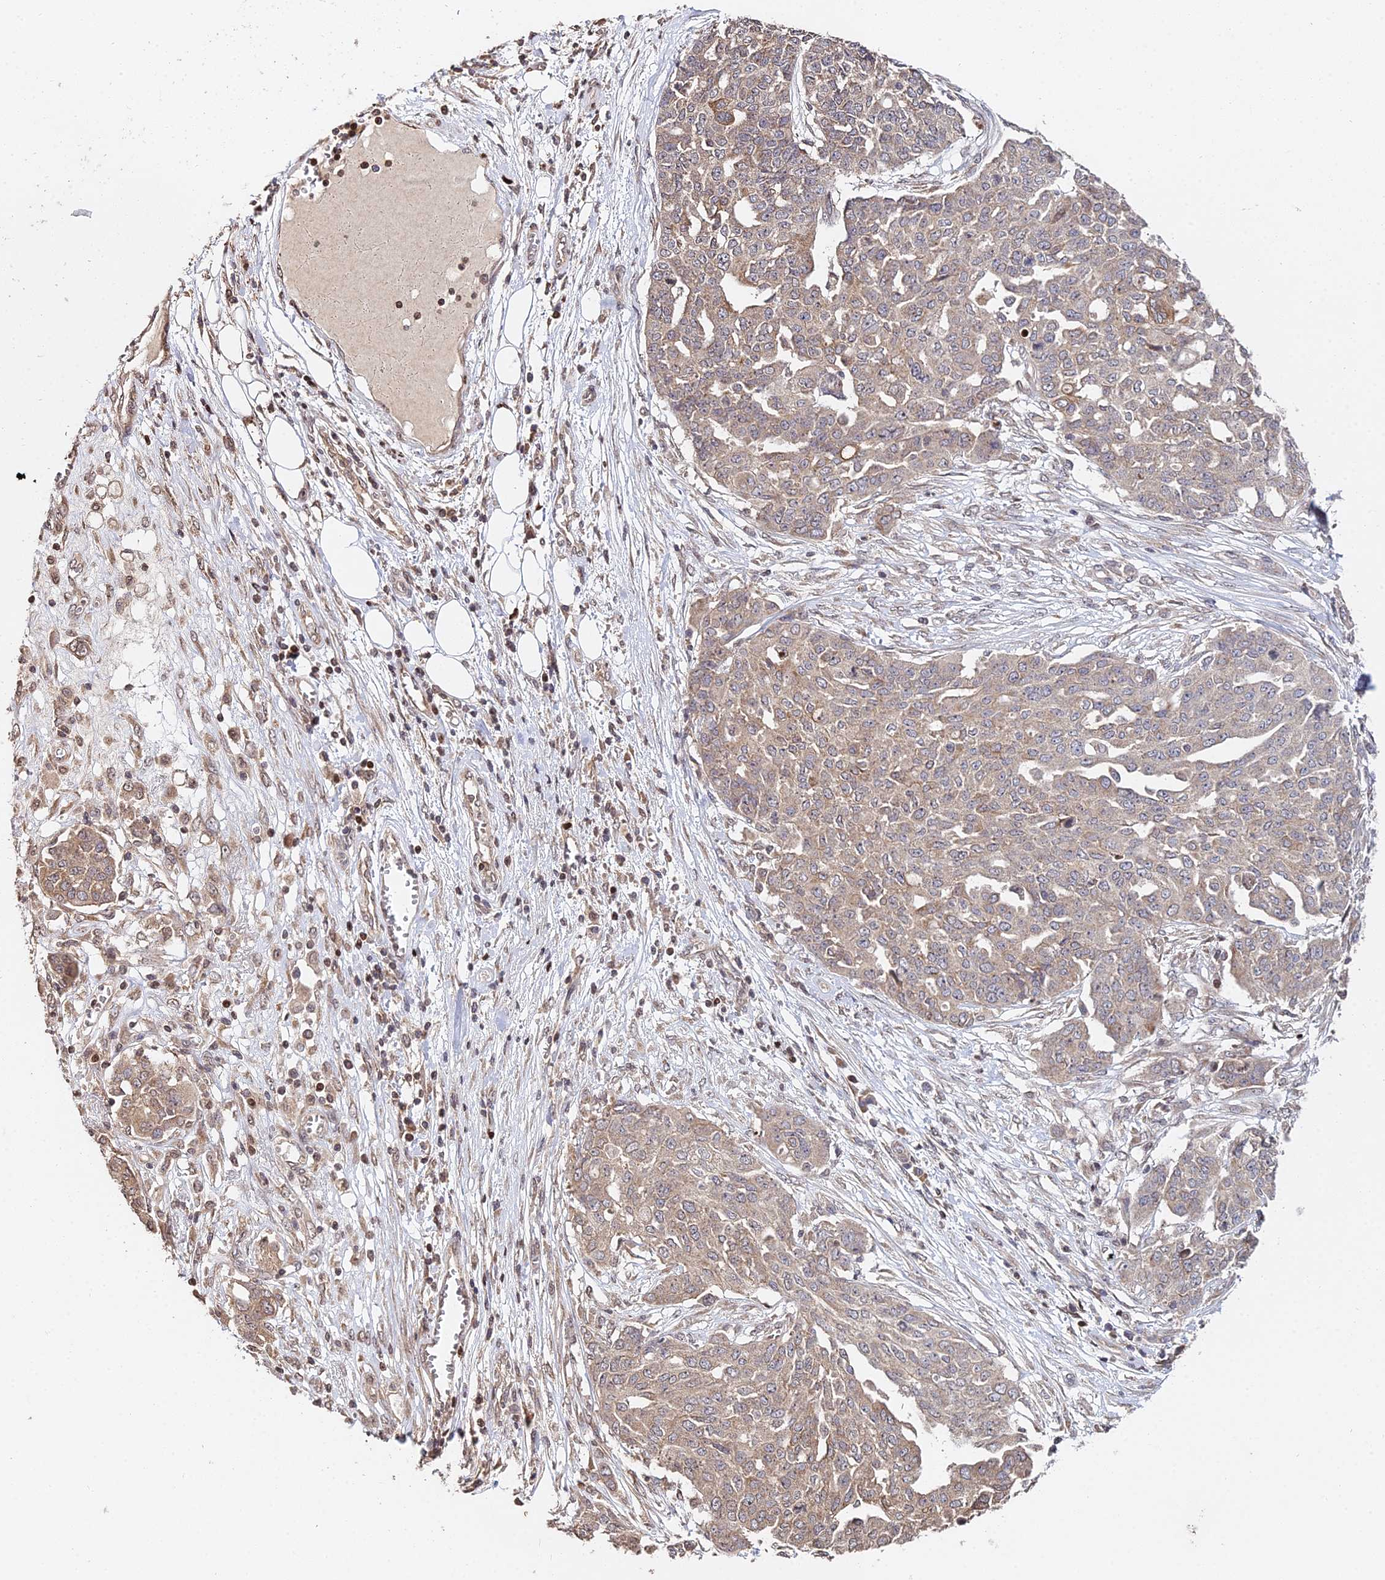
{"staining": {"intensity": "moderate", "quantity": ">75%", "location": "cytoplasmic/membranous"}, "tissue": "ovarian cancer", "cell_type": "Tumor cells", "image_type": "cancer", "snomed": [{"axis": "morphology", "description": "Cystadenocarcinoma, serous, NOS"}, {"axis": "topography", "description": "Soft tissue"}, {"axis": "topography", "description": "Ovary"}], "caption": "IHC staining of ovarian serous cystadenocarcinoma, which demonstrates medium levels of moderate cytoplasmic/membranous positivity in approximately >75% of tumor cells indicating moderate cytoplasmic/membranous protein staining. The staining was performed using DAB (3,3'-diaminobenzidine) (brown) for protein detection and nuclei were counterstained in hematoxylin (blue).", "gene": "RBMS2", "patient": {"sex": "female", "age": 57}}